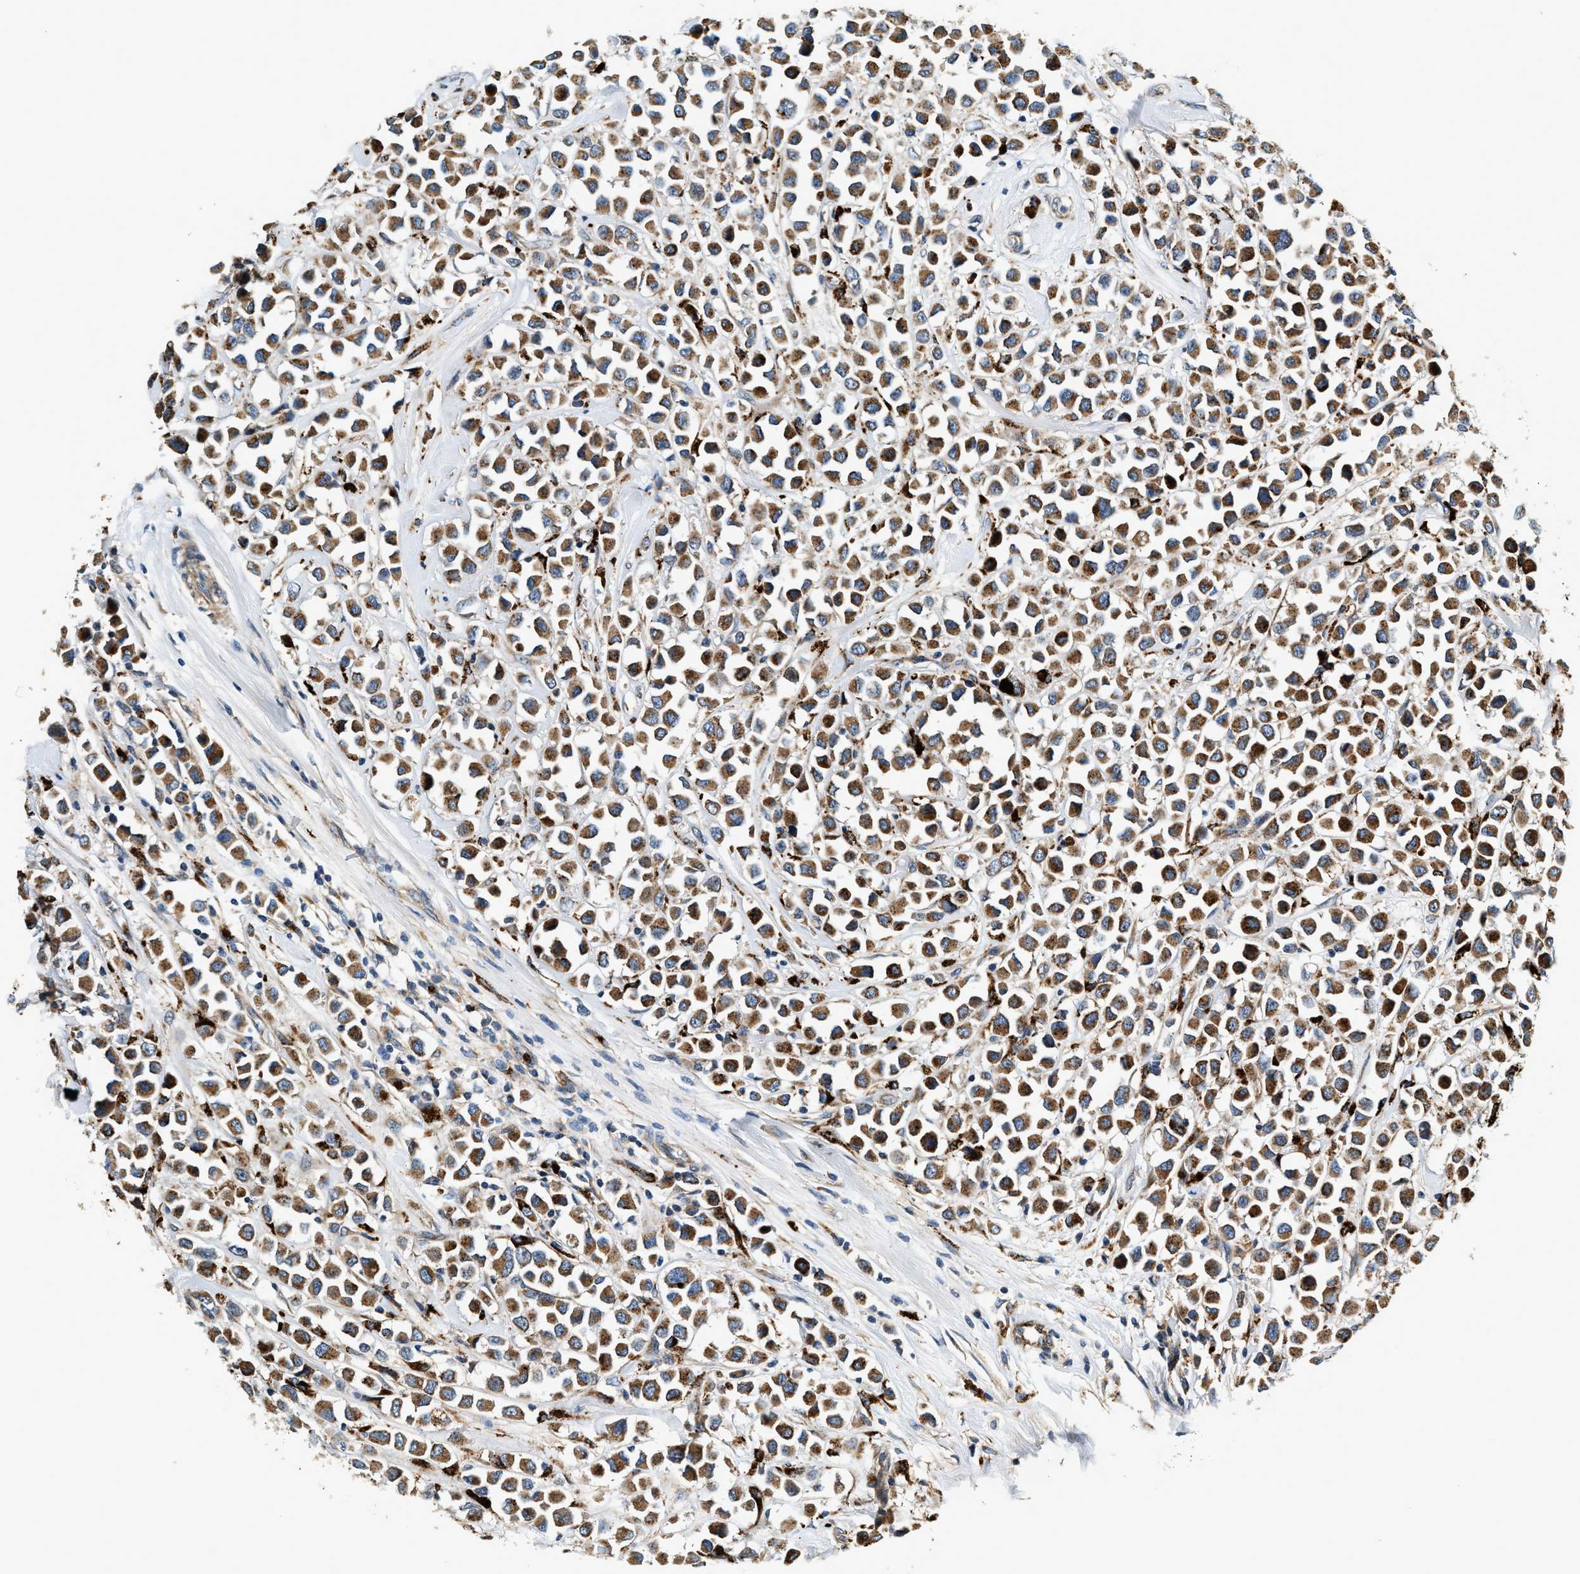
{"staining": {"intensity": "strong", "quantity": ">75%", "location": "cytoplasmic/membranous"}, "tissue": "breast cancer", "cell_type": "Tumor cells", "image_type": "cancer", "snomed": [{"axis": "morphology", "description": "Duct carcinoma"}, {"axis": "topography", "description": "Breast"}], "caption": "The photomicrograph exhibits immunohistochemical staining of breast infiltrating ductal carcinoma. There is strong cytoplasmic/membranous staining is appreciated in approximately >75% of tumor cells.", "gene": "DUSP10", "patient": {"sex": "female", "age": 61}}